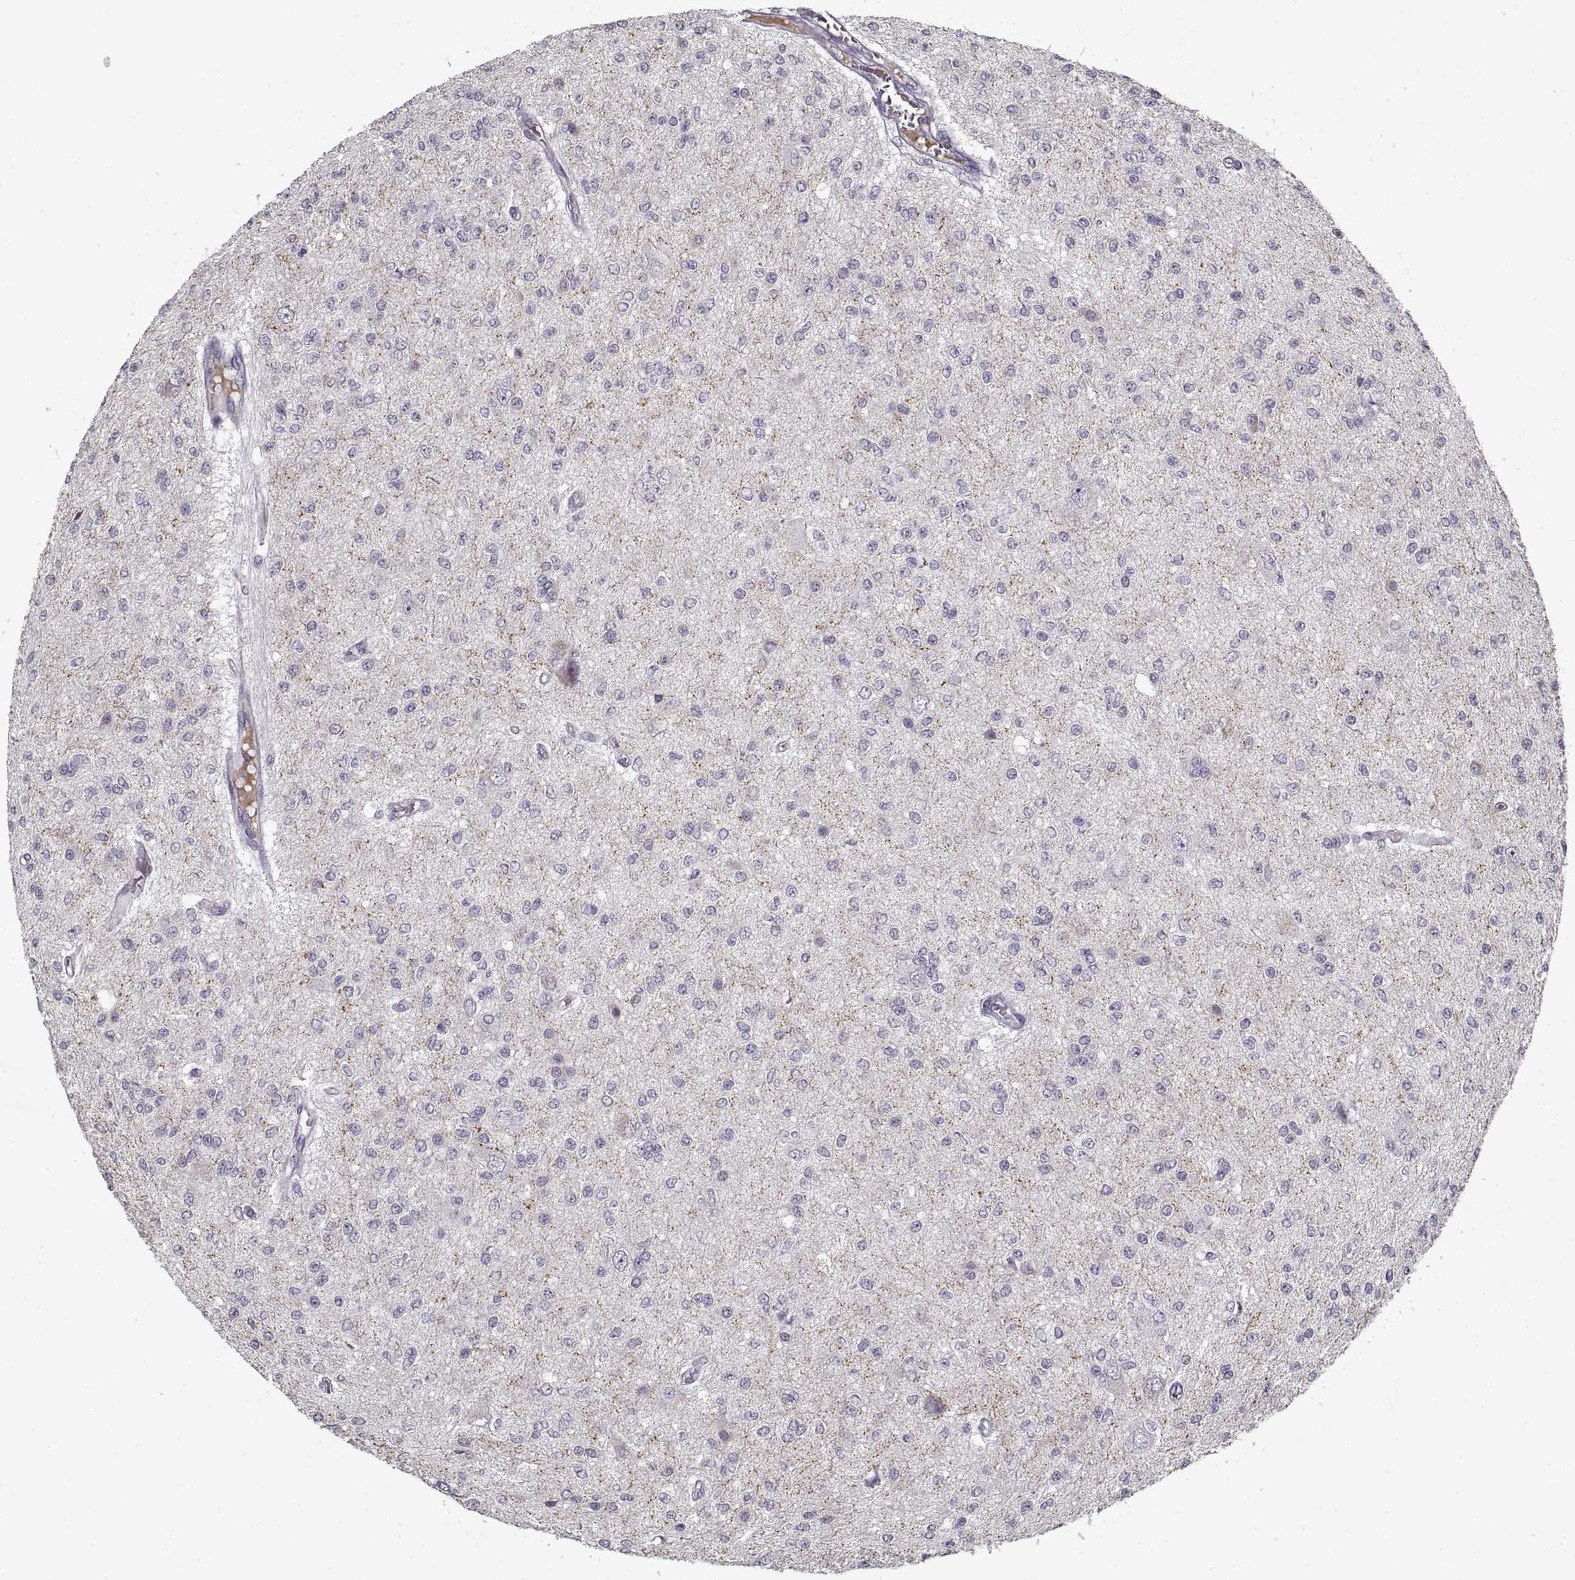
{"staining": {"intensity": "negative", "quantity": "none", "location": "none"}, "tissue": "glioma", "cell_type": "Tumor cells", "image_type": "cancer", "snomed": [{"axis": "morphology", "description": "Glioma, malignant, Low grade"}, {"axis": "topography", "description": "Brain"}], "caption": "The photomicrograph demonstrates no significant staining in tumor cells of glioma.", "gene": "GAD2", "patient": {"sex": "male", "age": 67}}